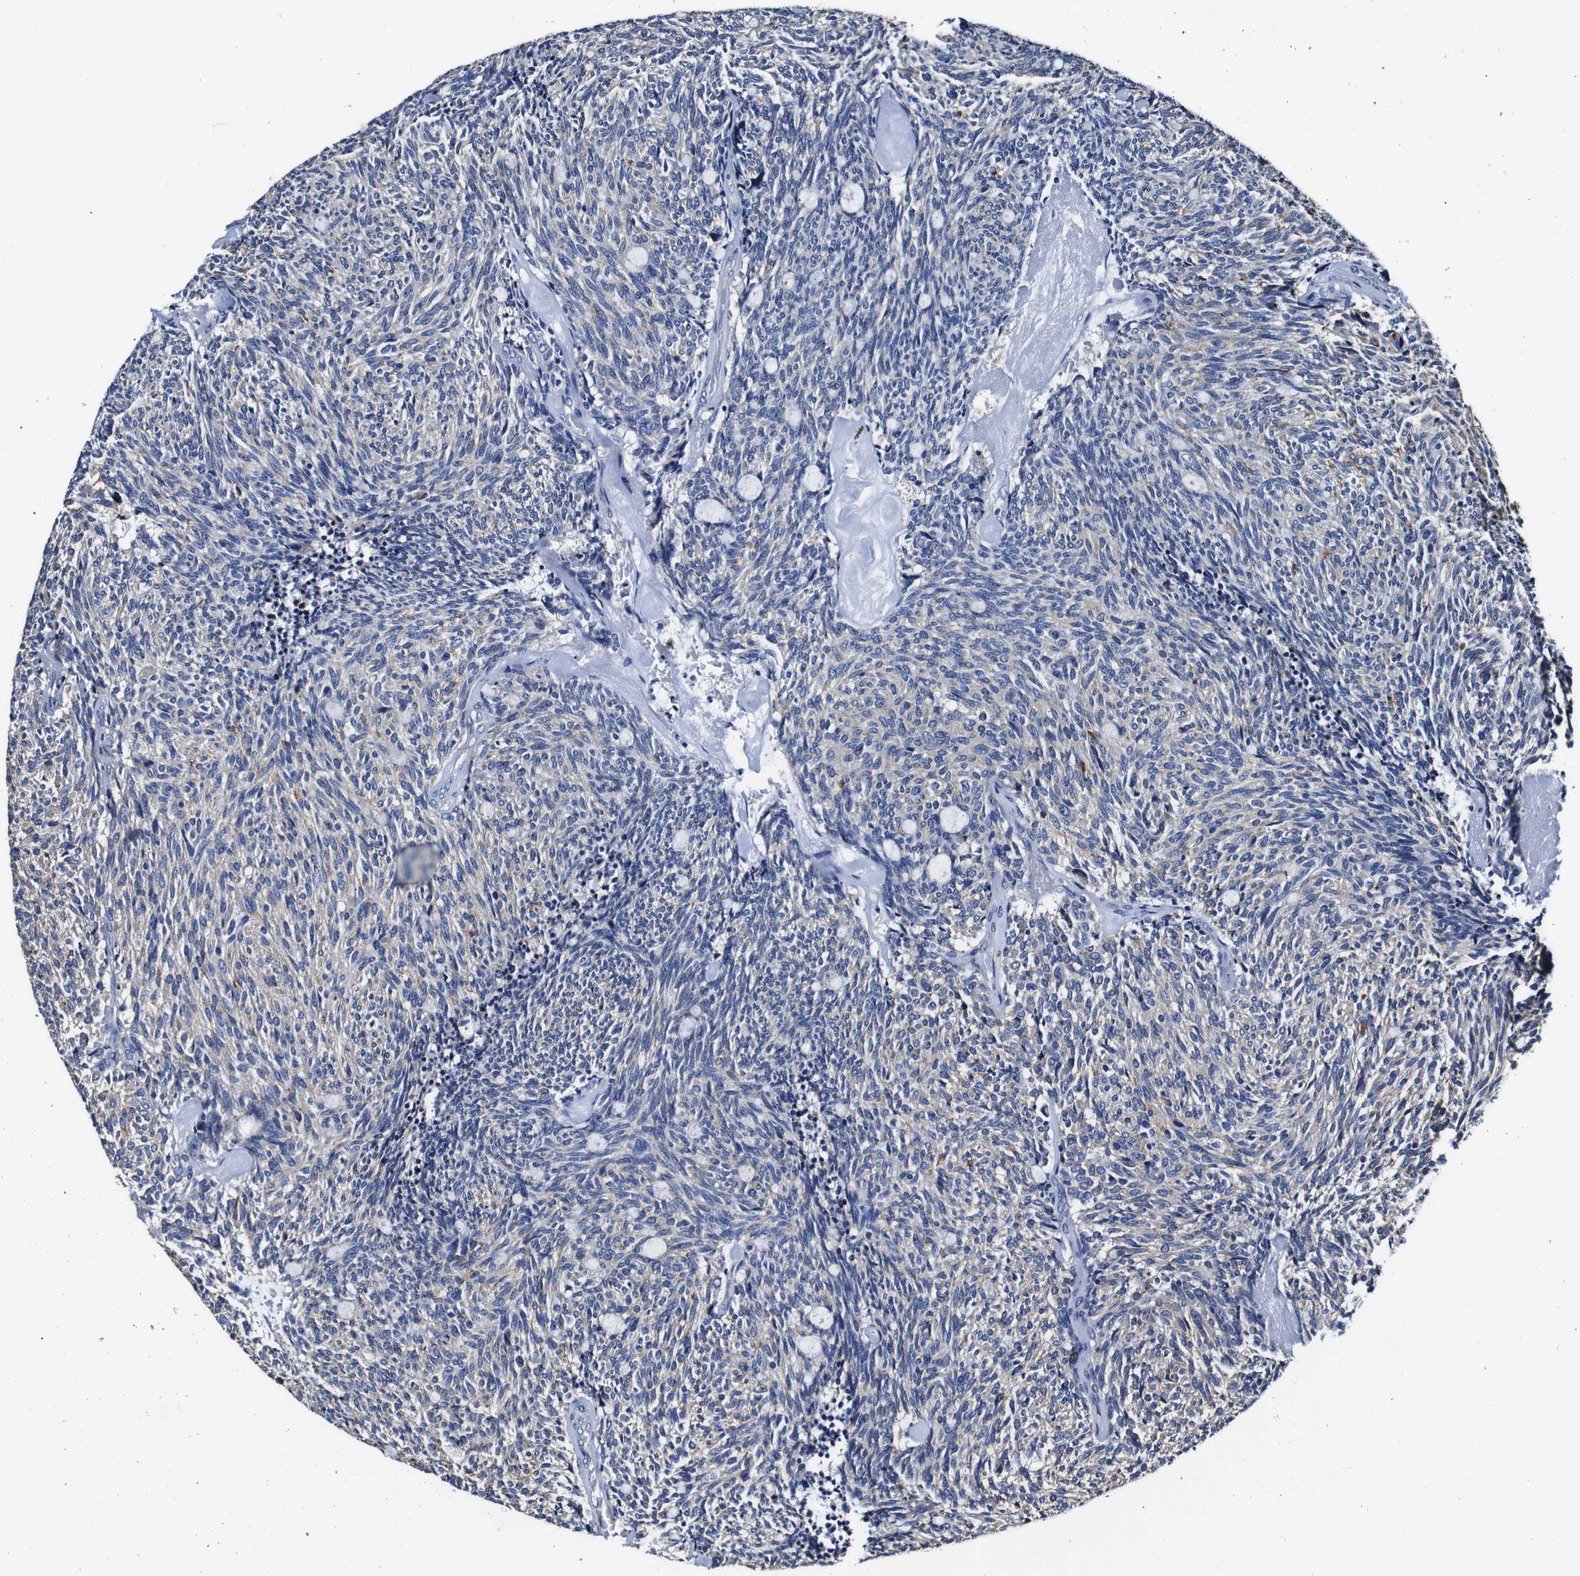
{"staining": {"intensity": "negative", "quantity": "none", "location": "none"}, "tissue": "carcinoid", "cell_type": "Tumor cells", "image_type": "cancer", "snomed": [{"axis": "morphology", "description": "Carcinoid, malignant, NOS"}, {"axis": "topography", "description": "Pancreas"}], "caption": "A photomicrograph of human carcinoid is negative for staining in tumor cells.", "gene": "PDCD6IP", "patient": {"sex": "female", "age": 54}}